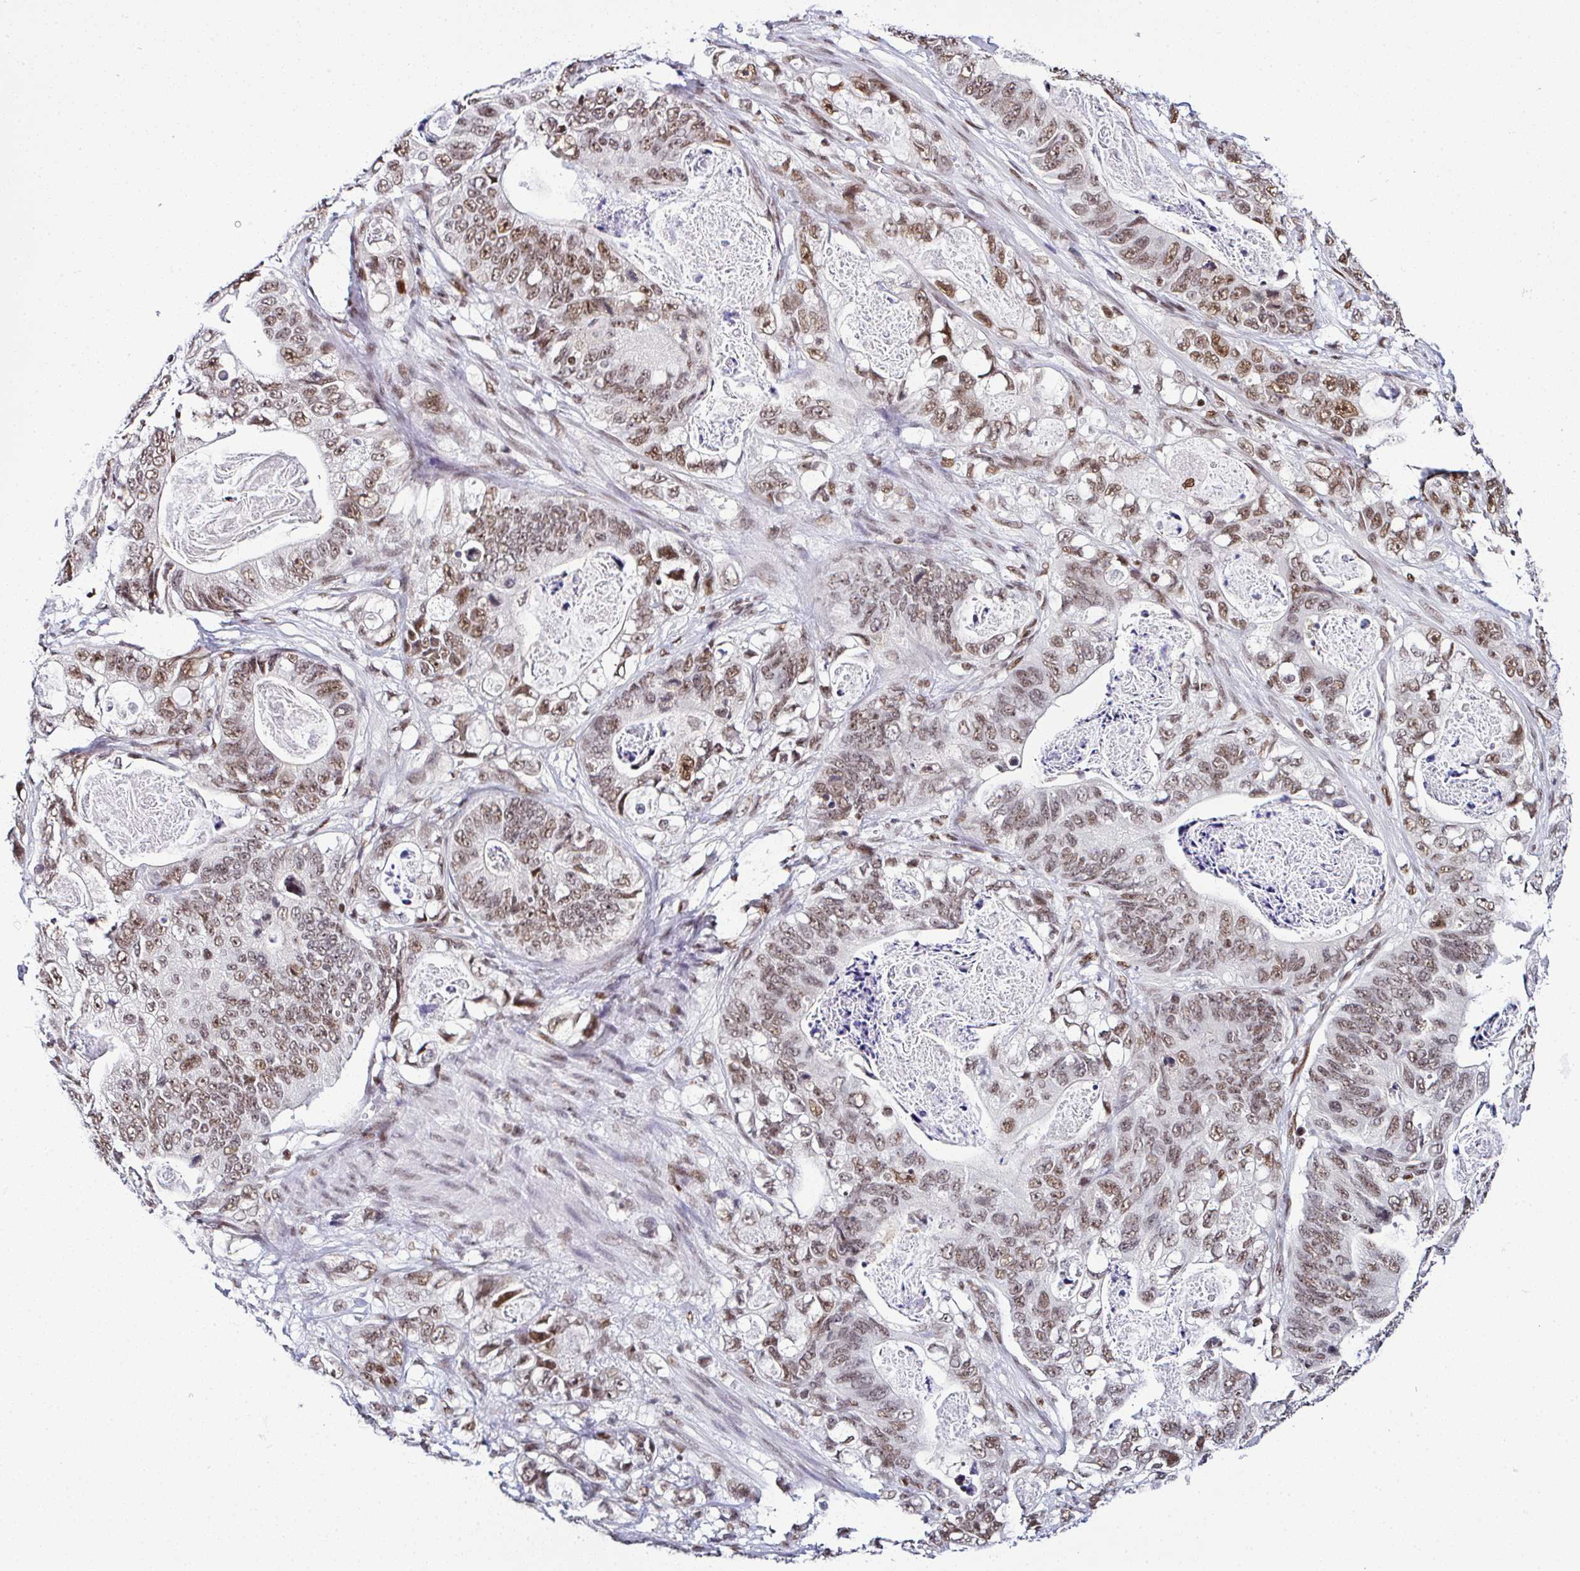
{"staining": {"intensity": "moderate", "quantity": ">75%", "location": "nuclear"}, "tissue": "stomach cancer", "cell_type": "Tumor cells", "image_type": "cancer", "snomed": [{"axis": "morphology", "description": "Normal tissue, NOS"}, {"axis": "morphology", "description": "Adenocarcinoma, NOS"}, {"axis": "topography", "description": "Stomach"}], "caption": "Adenocarcinoma (stomach) tissue displays moderate nuclear expression in about >75% of tumor cells", "gene": "DR1", "patient": {"sex": "female", "age": 89}}